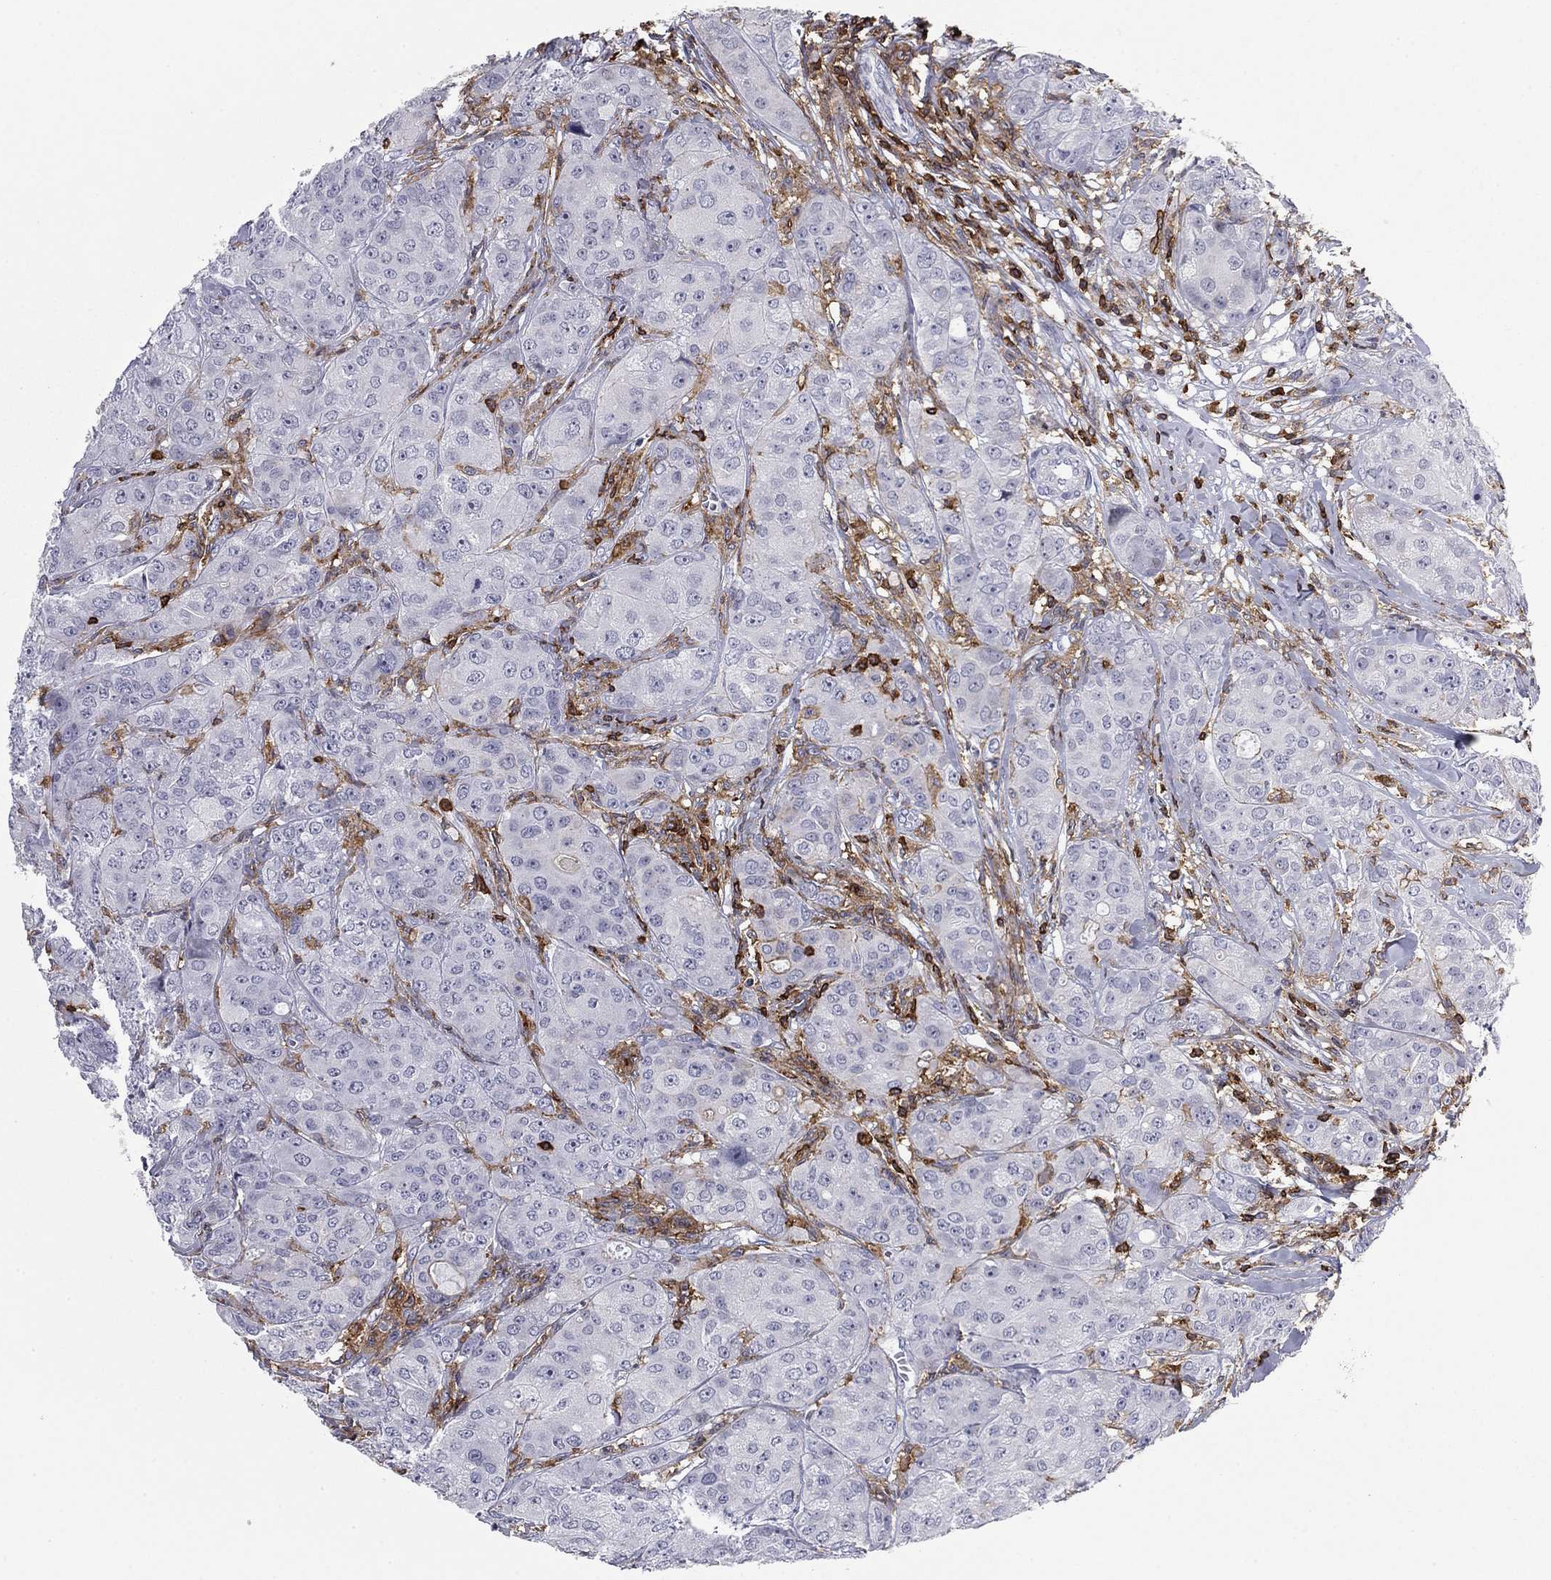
{"staining": {"intensity": "negative", "quantity": "none", "location": "none"}, "tissue": "breast cancer", "cell_type": "Tumor cells", "image_type": "cancer", "snomed": [{"axis": "morphology", "description": "Duct carcinoma"}, {"axis": "topography", "description": "Breast"}], "caption": "Photomicrograph shows no significant protein expression in tumor cells of breast cancer (intraductal carcinoma).", "gene": "ARHGAP27", "patient": {"sex": "female", "age": 43}}